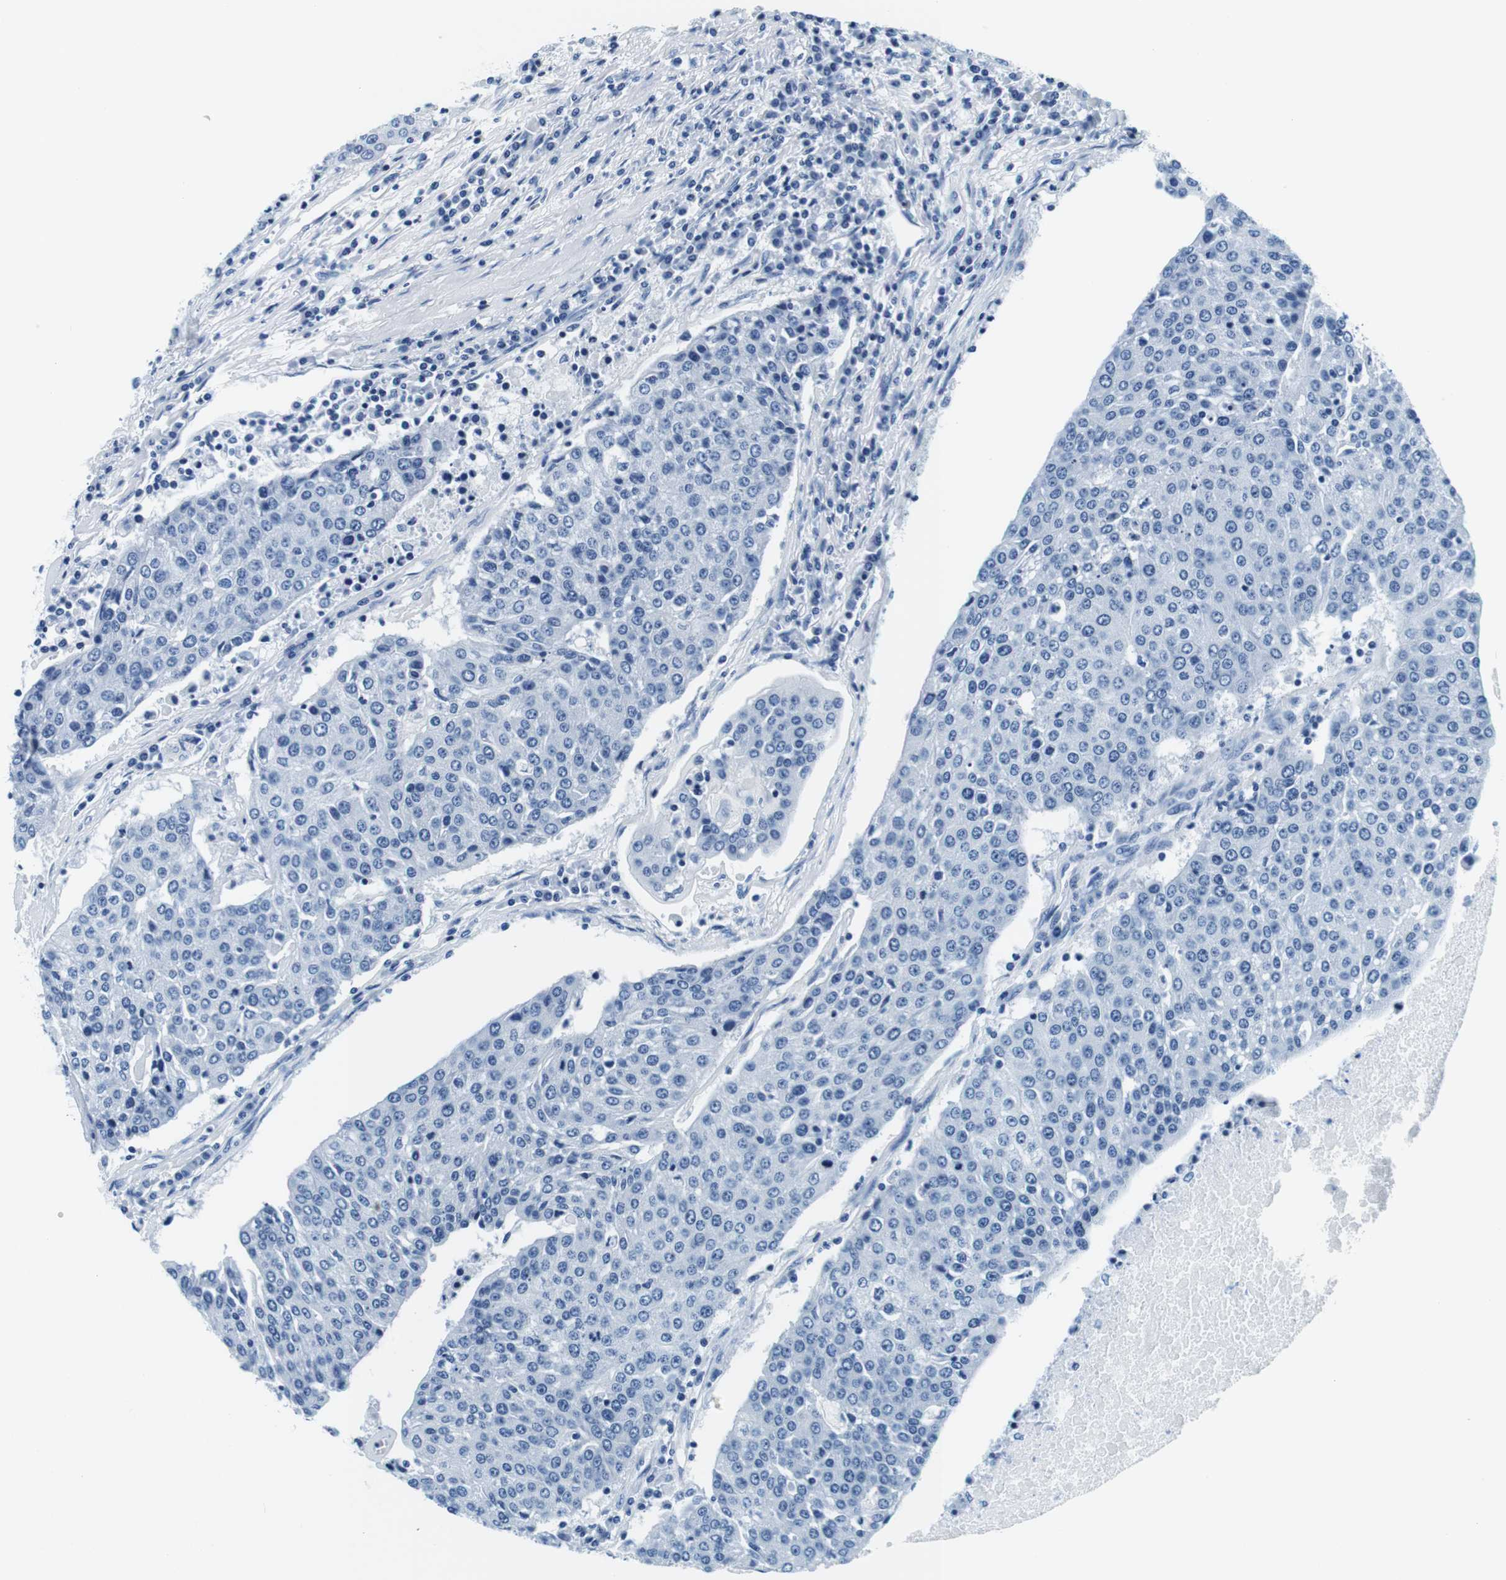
{"staining": {"intensity": "negative", "quantity": "none", "location": "none"}, "tissue": "urothelial cancer", "cell_type": "Tumor cells", "image_type": "cancer", "snomed": [{"axis": "morphology", "description": "Urothelial carcinoma, High grade"}, {"axis": "topography", "description": "Urinary bladder"}], "caption": "This is an immunohistochemistry (IHC) micrograph of human urothelial cancer. There is no positivity in tumor cells.", "gene": "ELANE", "patient": {"sex": "female", "age": 85}}